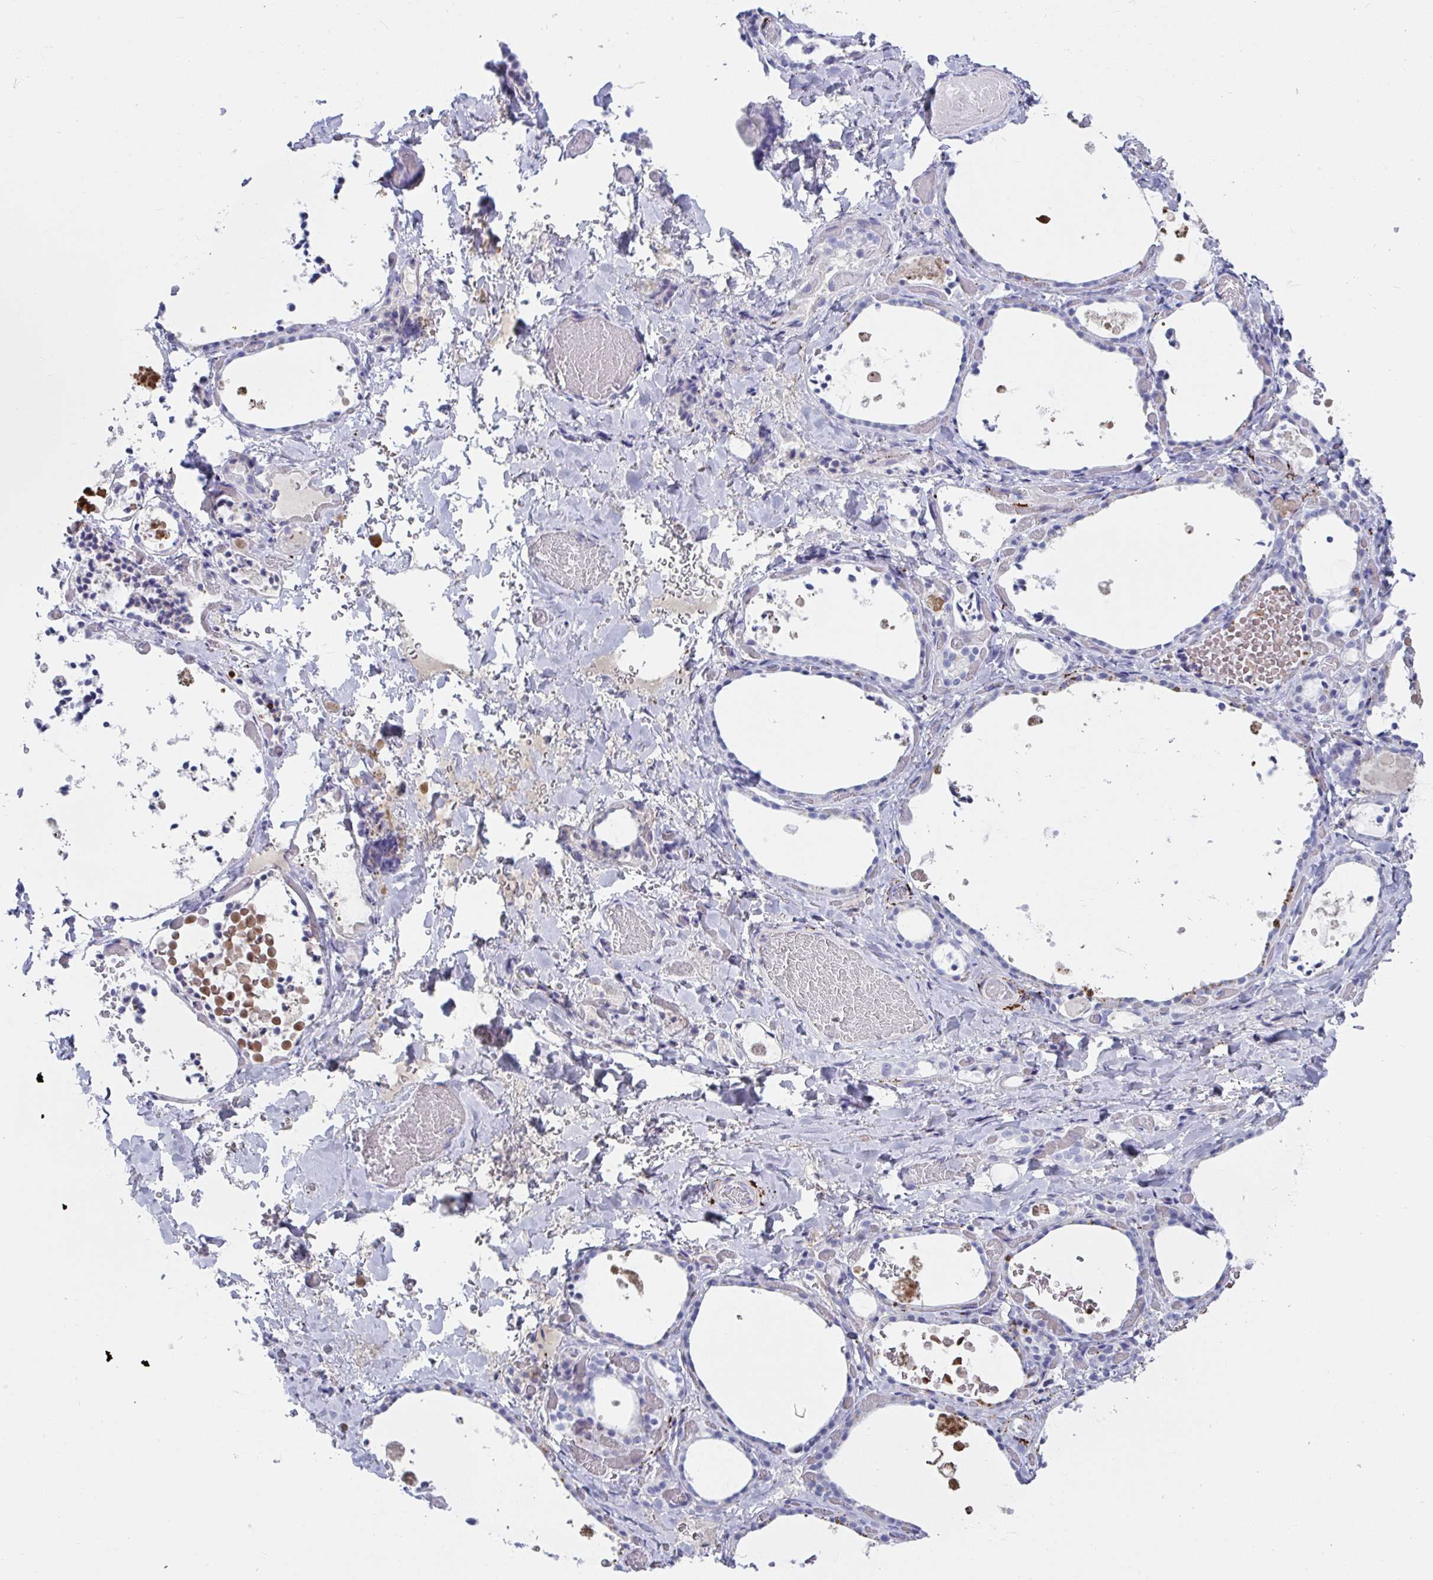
{"staining": {"intensity": "negative", "quantity": "none", "location": "none"}, "tissue": "thyroid gland", "cell_type": "Glandular cells", "image_type": "normal", "snomed": [{"axis": "morphology", "description": "Normal tissue, NOS"}, {"axis": "topography", "description": "Thyroid gland"}], "caption": "Glandular cells are negative for protein expression in benign human thyroid gland. (Stains: DAB (3,3'-diaminobenzidine) immunohistochemistry (IHC) with hematoxylin counter stain, Microscopy: brightfield microscopy at high magnification).", "gene": "NPY", "patient": {"sex": "female", "age": 56}}